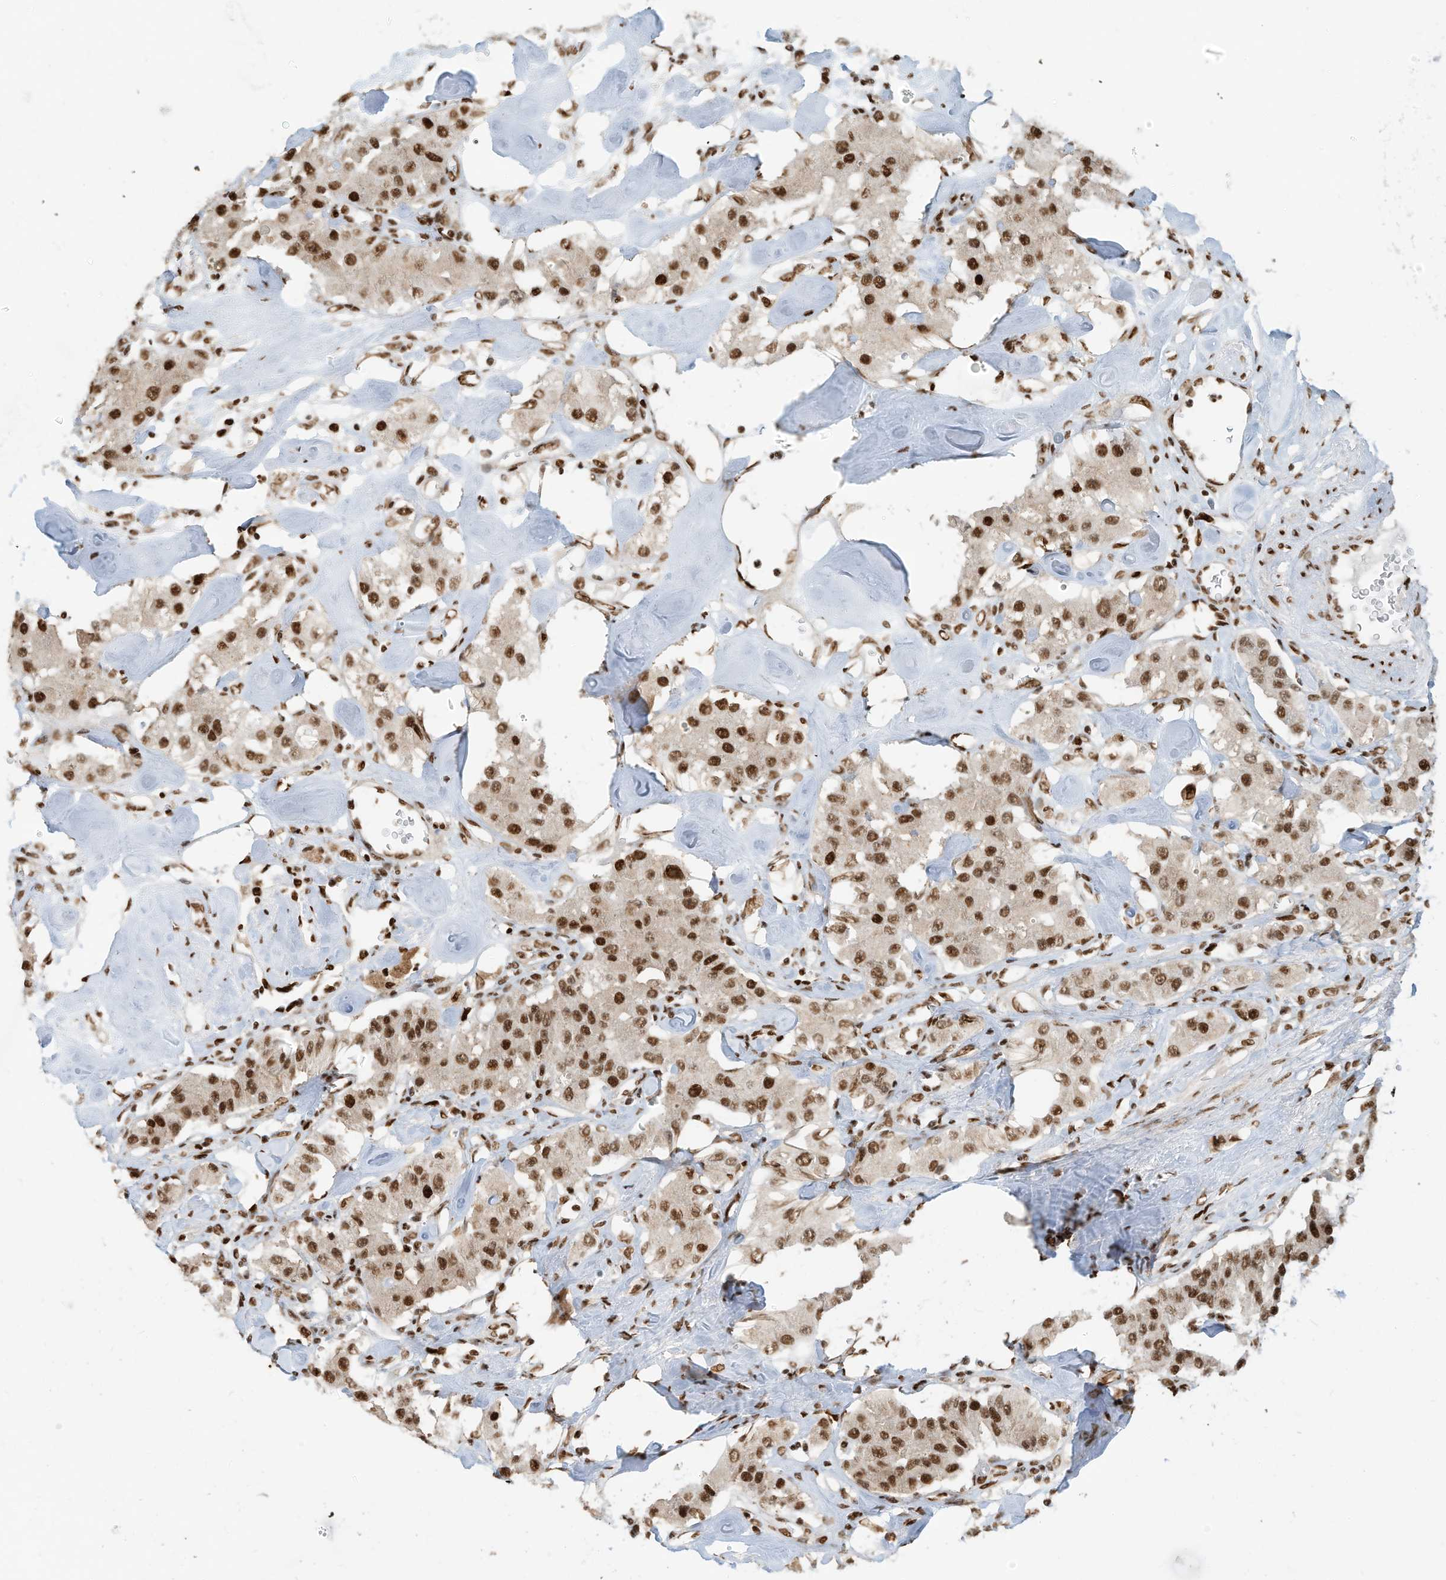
{"staining": {"intensity": "strong", "quantity": ">75%", "location": "nuclear"}, "tissue": "carcinoid", "cell_type": "Tumor cells", "image_type": "cancer", "snomed": [{"axis": "morphology", "description": "Carcinoid, malignant, NOS"}, {"axis": "topography", "description": "Pancreas"}], "caption": "Immunohistochemical staining of human malignant carcinoid displays strong nuclear protein staining in approximately >75% of tumor cells.", "gene": "SAMD15", "patient": {"sex": "male", "age": 41}}